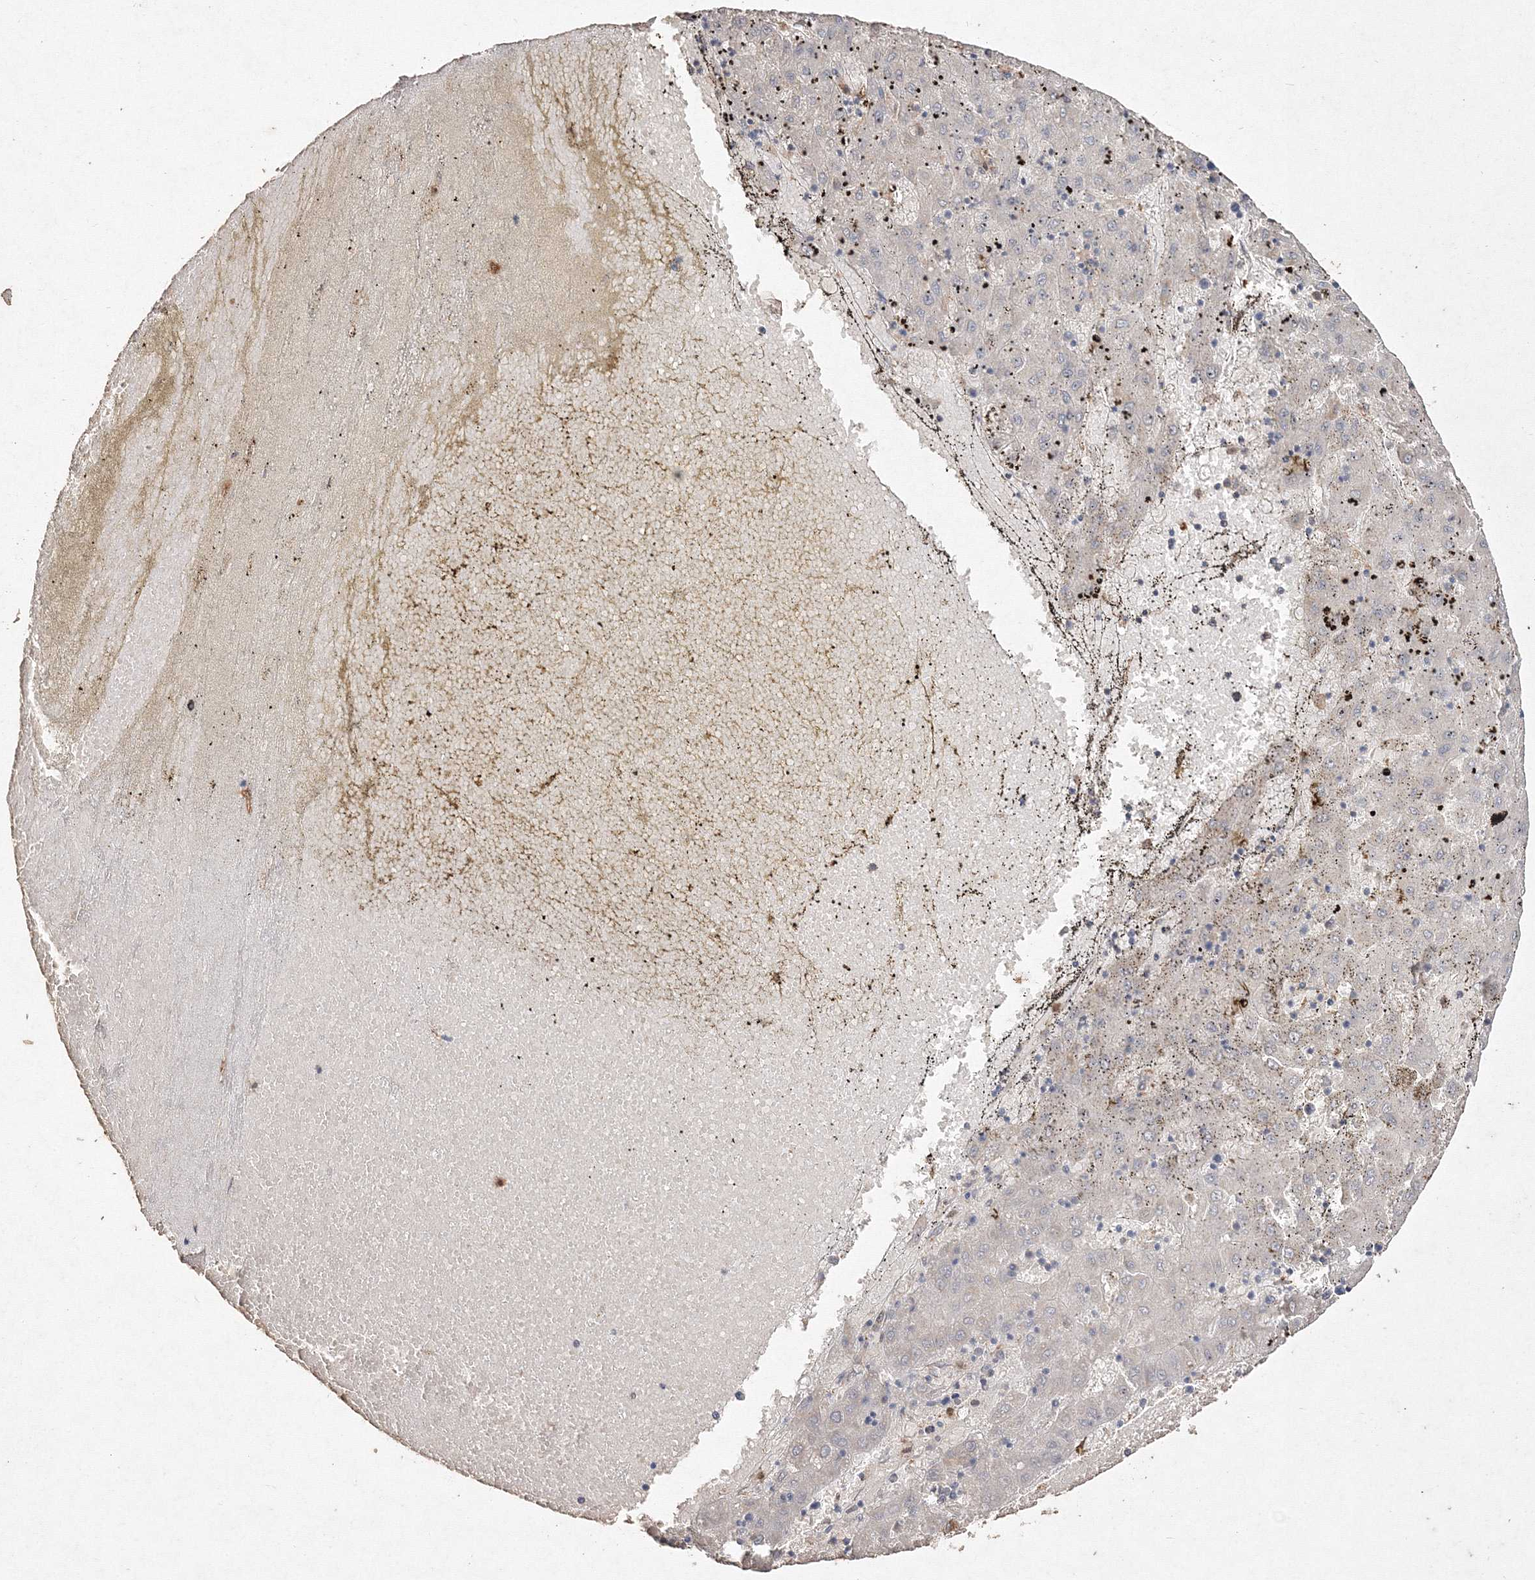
{"staining": {"intensity": "negative", "quantity": "none", "location": "none"}, "tissue": "liver cancer", "cell_type": "Tumor cells", "image_type": "cancer", "snomed": [{"axis": "morphology", "description": "Carcinoma, Hepatocellular, NOS"}, {"axis": "topography", "description": "Liver"}], "caption": "This is an IHC photomicrograph of human liver hepatocellular carcinoma. There is no staining in tumor cells.", "gene": "S100A11", "patient": {"sex": "male", "age": 72}}